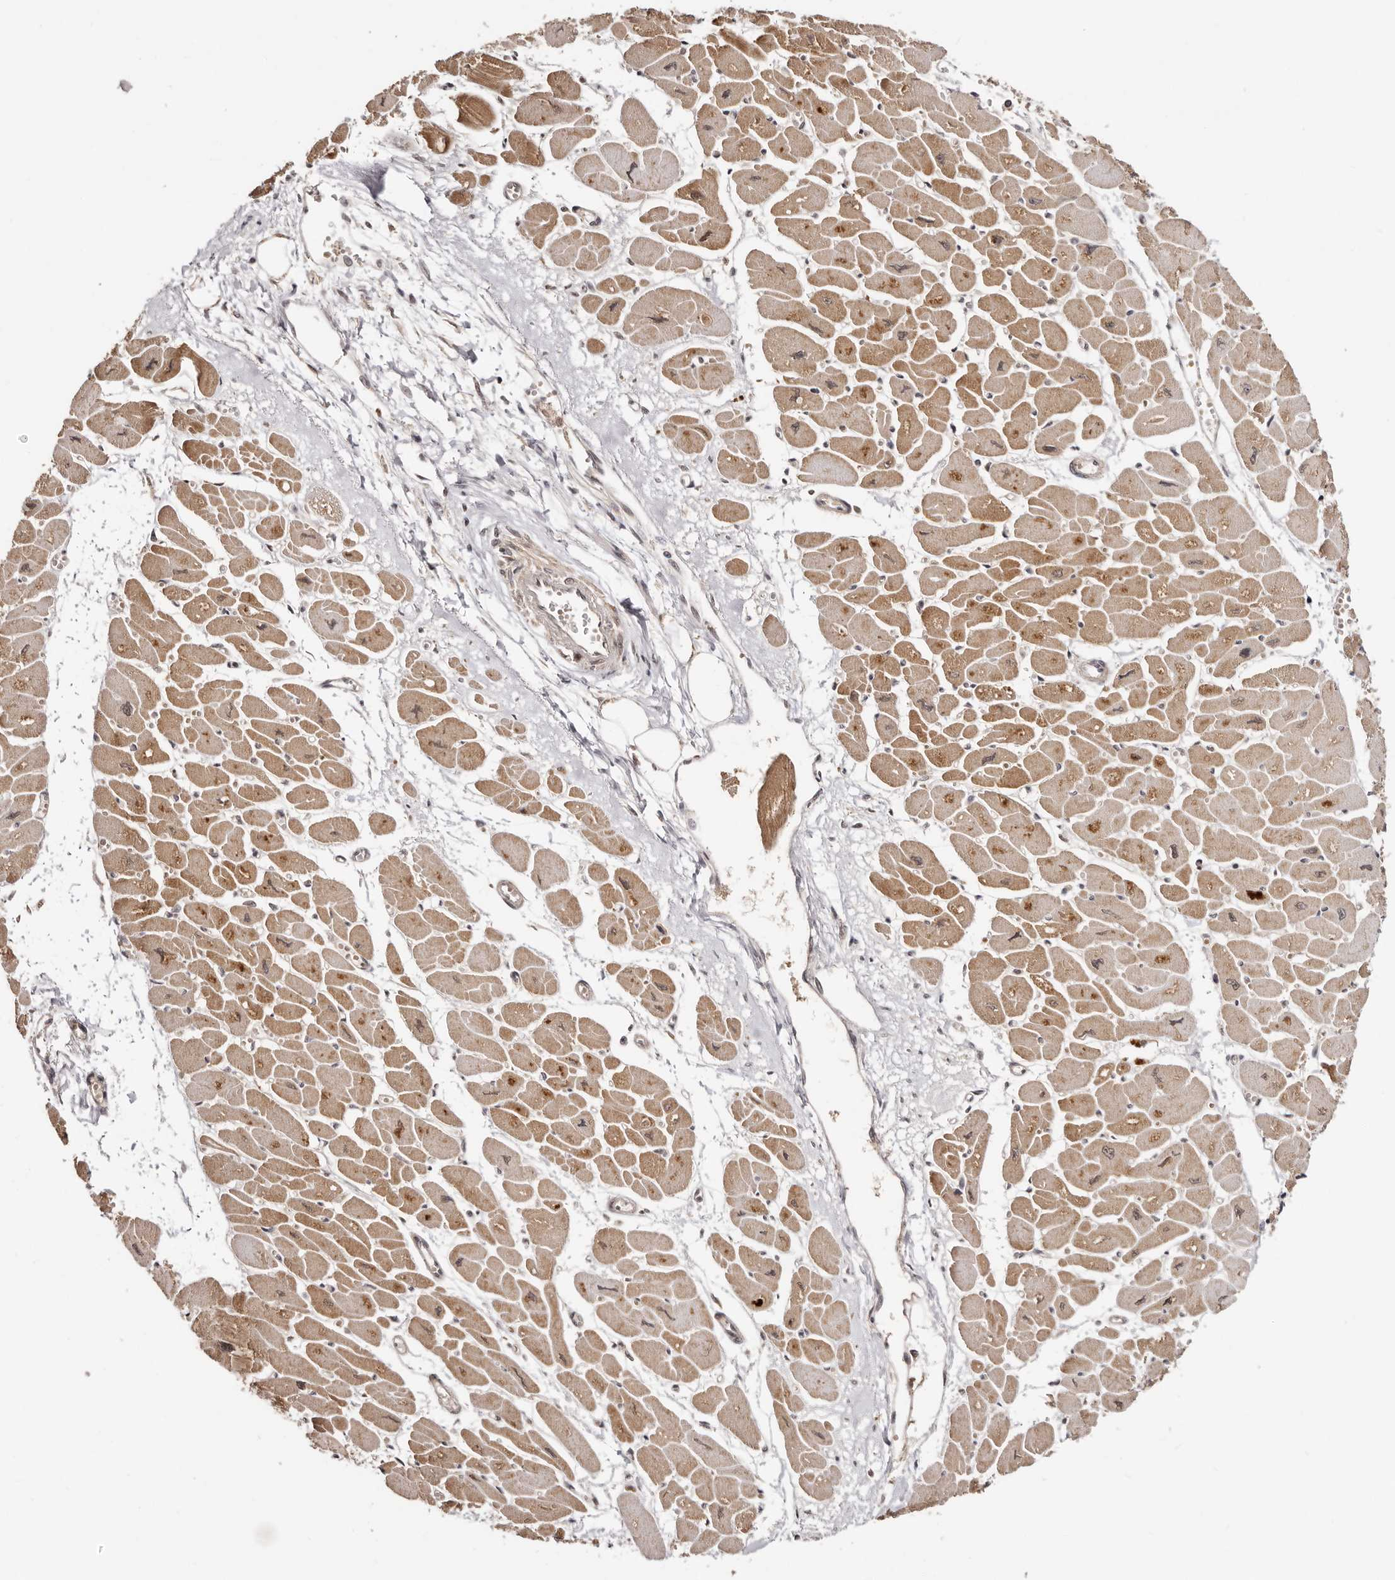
{"staining": {"intensity": "moderate", "quantity": ">75%", "location": "cytoplasmic/membranous"}, "tissue": "heart muscle", "cell_type": "Cardiomyocytes", "image_type": "normal", "snomed": [{"axis": "morphology", "description": "Normal tissue, NOS"}, {"axis": "topography", "description": "Heart"}], "caption": "Heart muscle was stained to show a protein in brown. There is medium levels of moderate cytoplasmic/membranous expression in approximately >75% of cardiomyocytes. (Stains: DAB (3,3'-diaminobenzidine) in brown, nuclei in blue, Microscopy: brightfield microscopy at high magnification).", "gene": "MED8", "patient": {"sex": "female", "age": 54}}